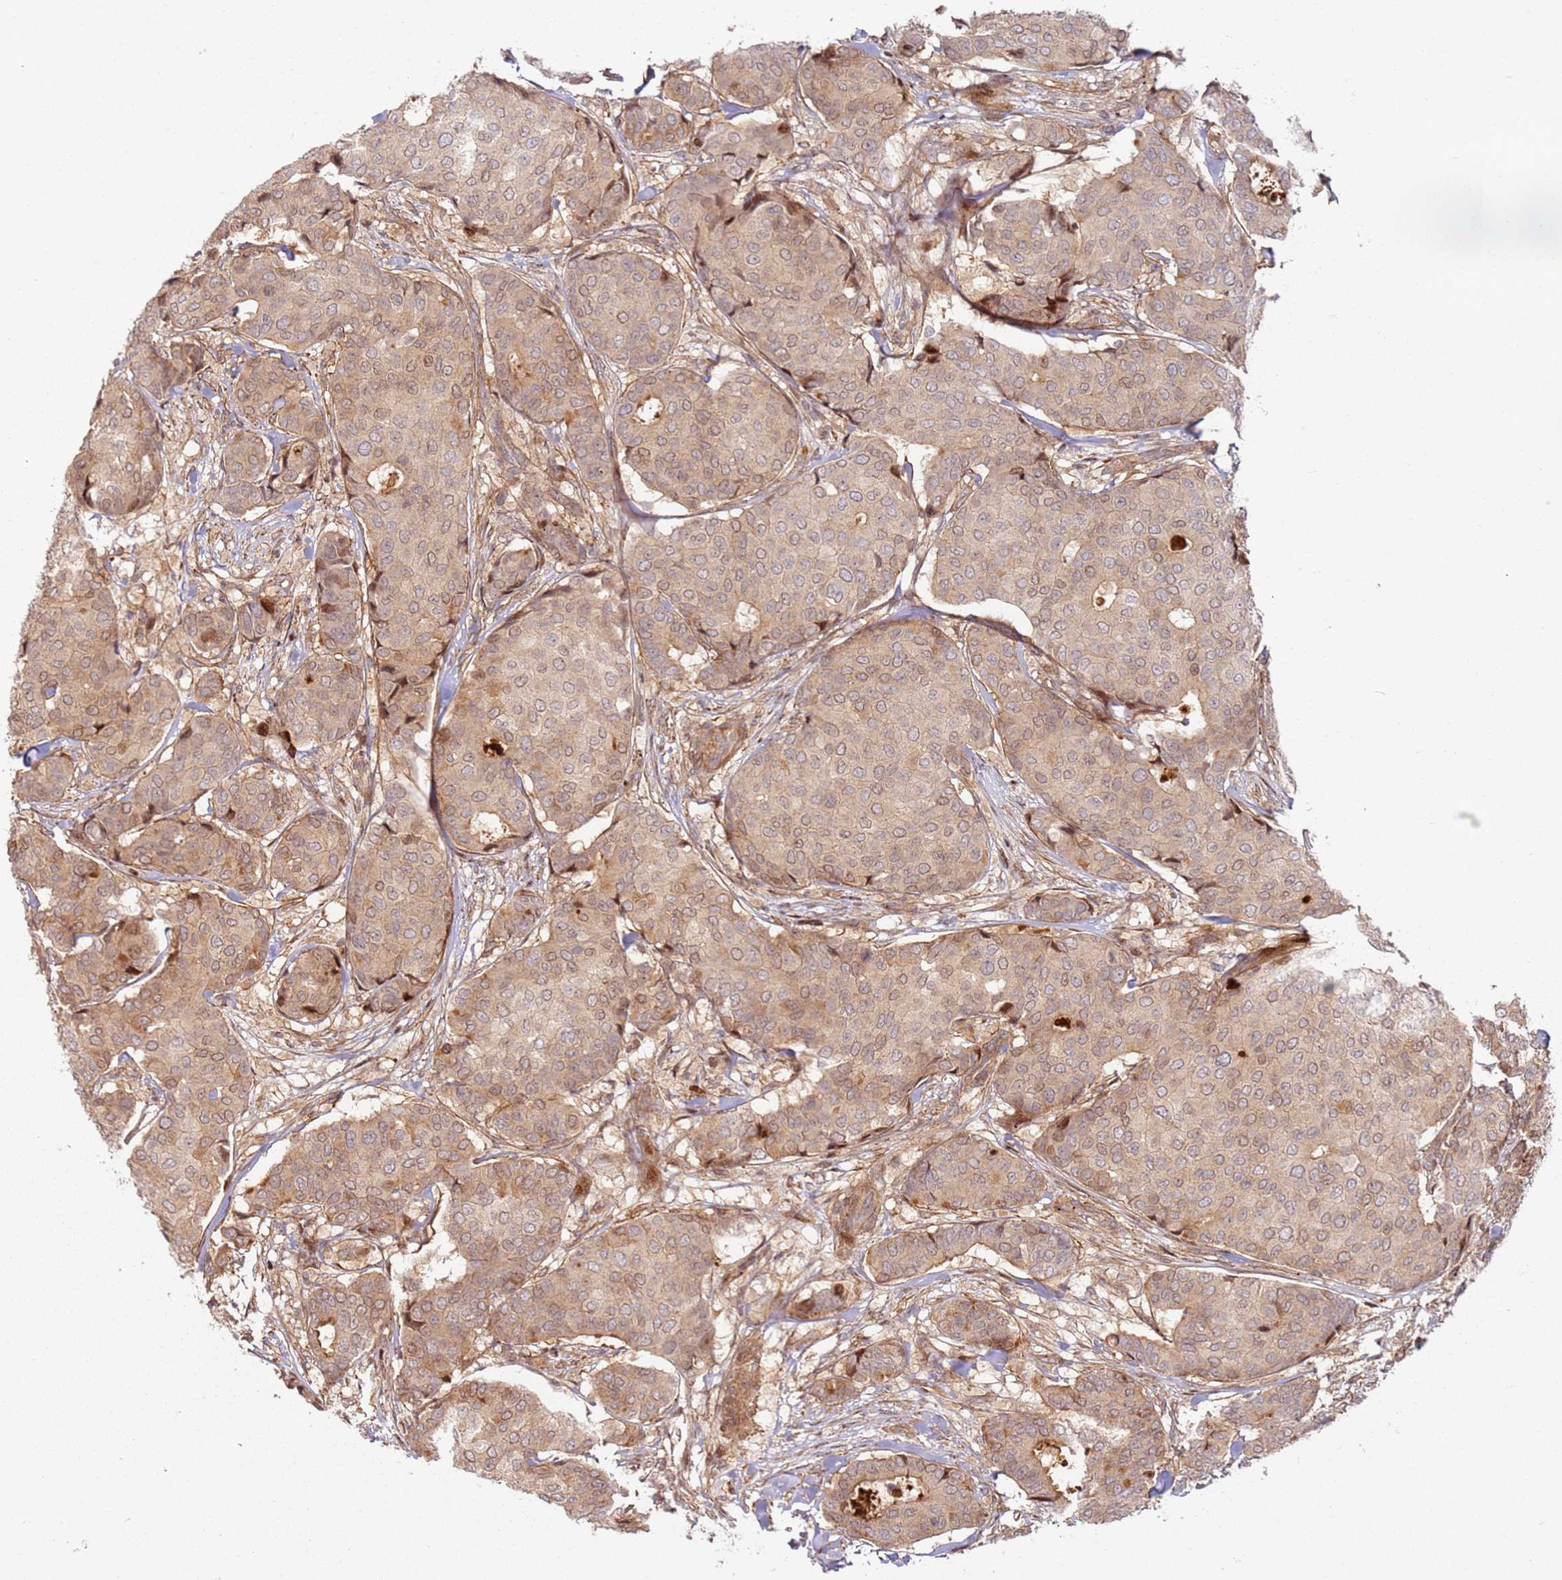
{"staining": {"intensity": "moderate", "quantity": "25%-75%", "location": "cytoplasmic/membranous,nuclear"}, "tissue": "breast cancer", "cell_type": "Tumor cells", "image_type": "cancer", "snomed": [{"axis": "morphology", "description": "Duct carcinoma"}, {"axis": "topography", "description": "Breast"}], "caption": "This photomicrograph reveals IHC staining of breast cancer, with medium moderate cytoplasmic/membranous and nuclear positivity in about 25%-75% of tumor cells.", "gene": "TMEM233", "patient": {"sex": "female", "age": 75}}